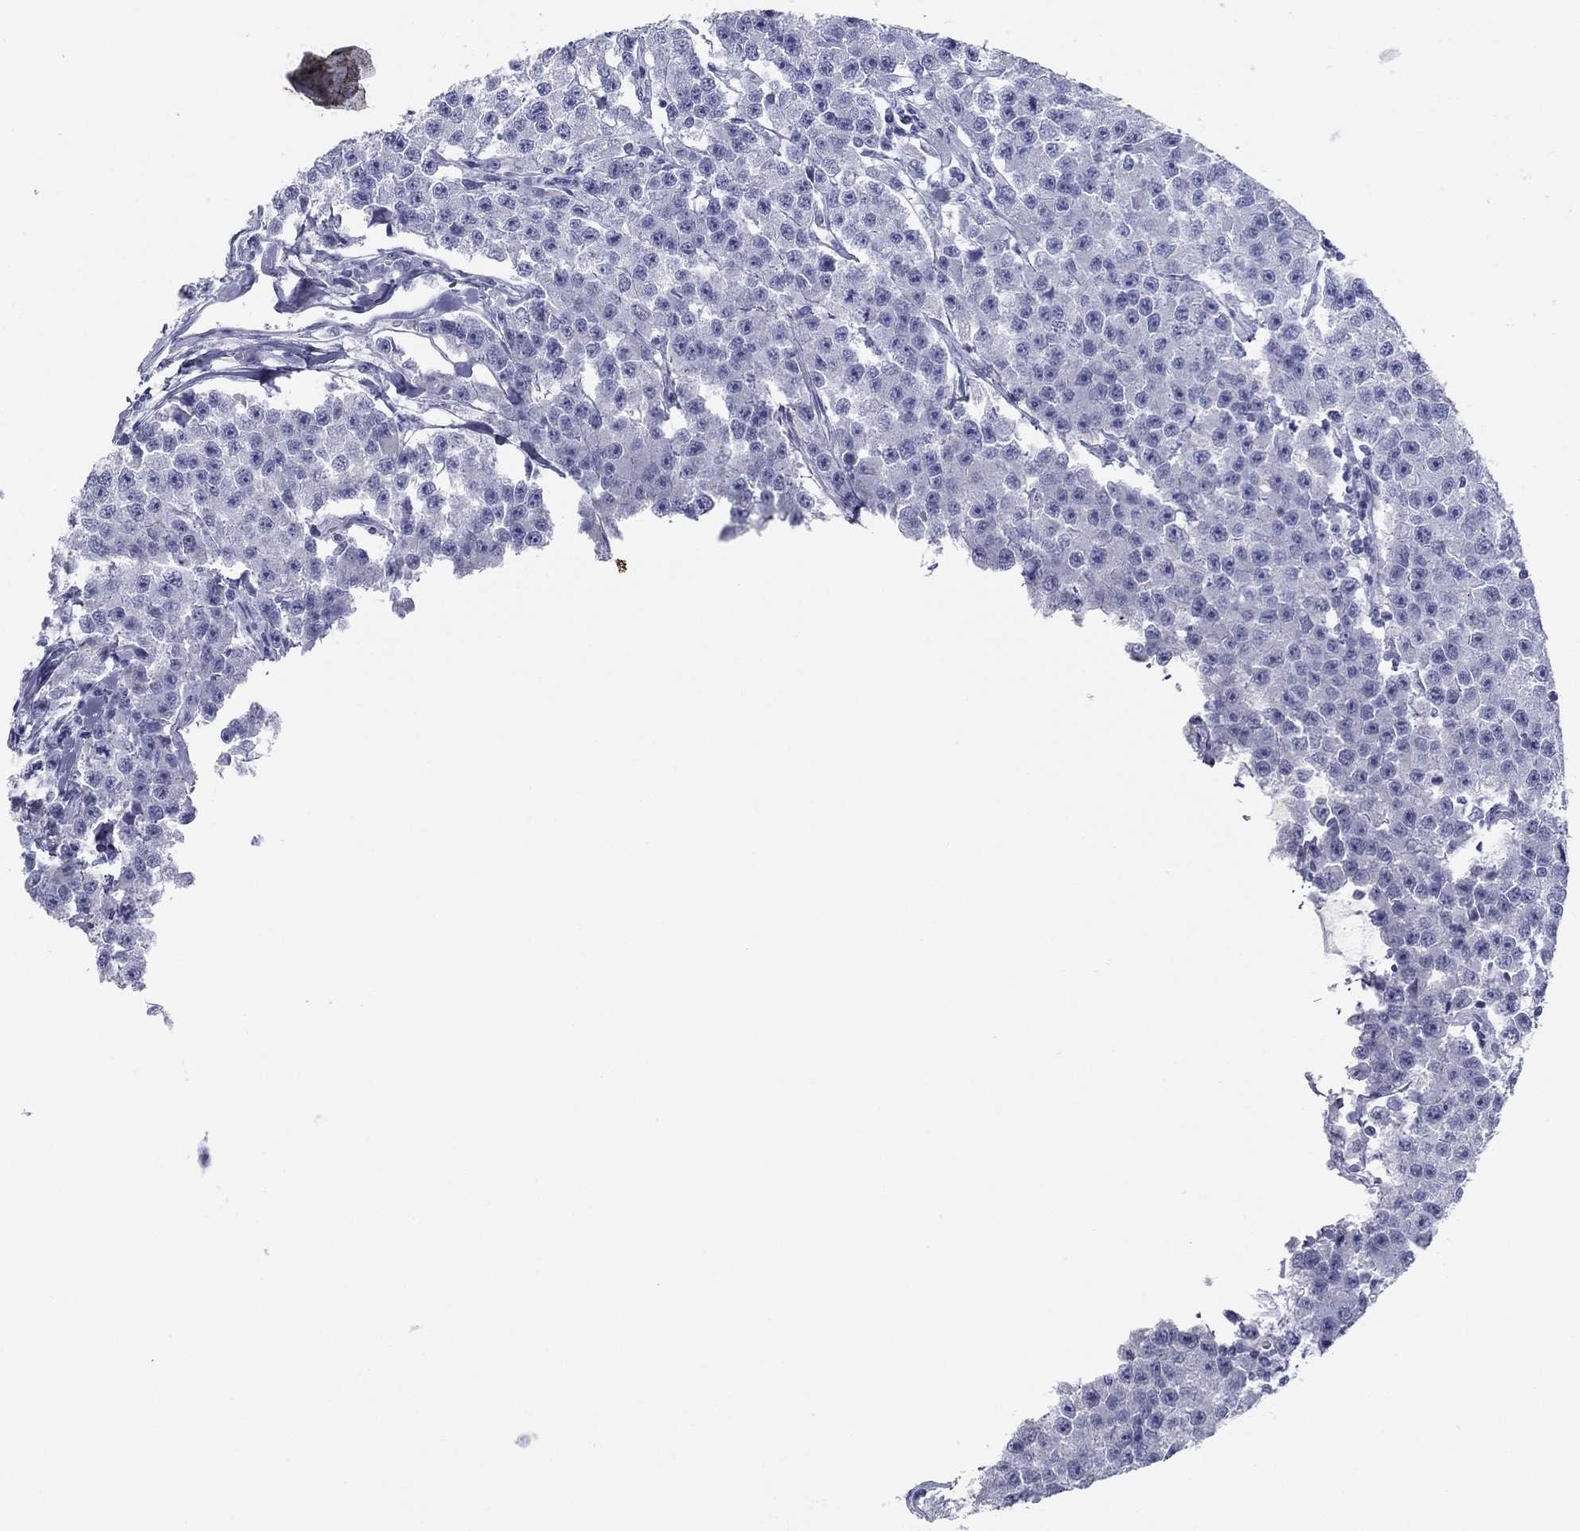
{"staining": {"intensity": "negative", "quantity": "none", "location": "none"}, "tissue": "testis cancer", "cell_type": "Tumor cells", "image_type": "cancer", "snomed": [{"axis": "morphology", "description": "Seminoma, NOS"}, {"axis": "topography", "description": "Testis"}], "caption": "Tumor cells are negative for protein expression in human testis seminoma. (Immunohistochemistry, brightfield microscopy, high magnification).", "gene": "ZP2", "patient": {"sex": "male", "age": 59}}